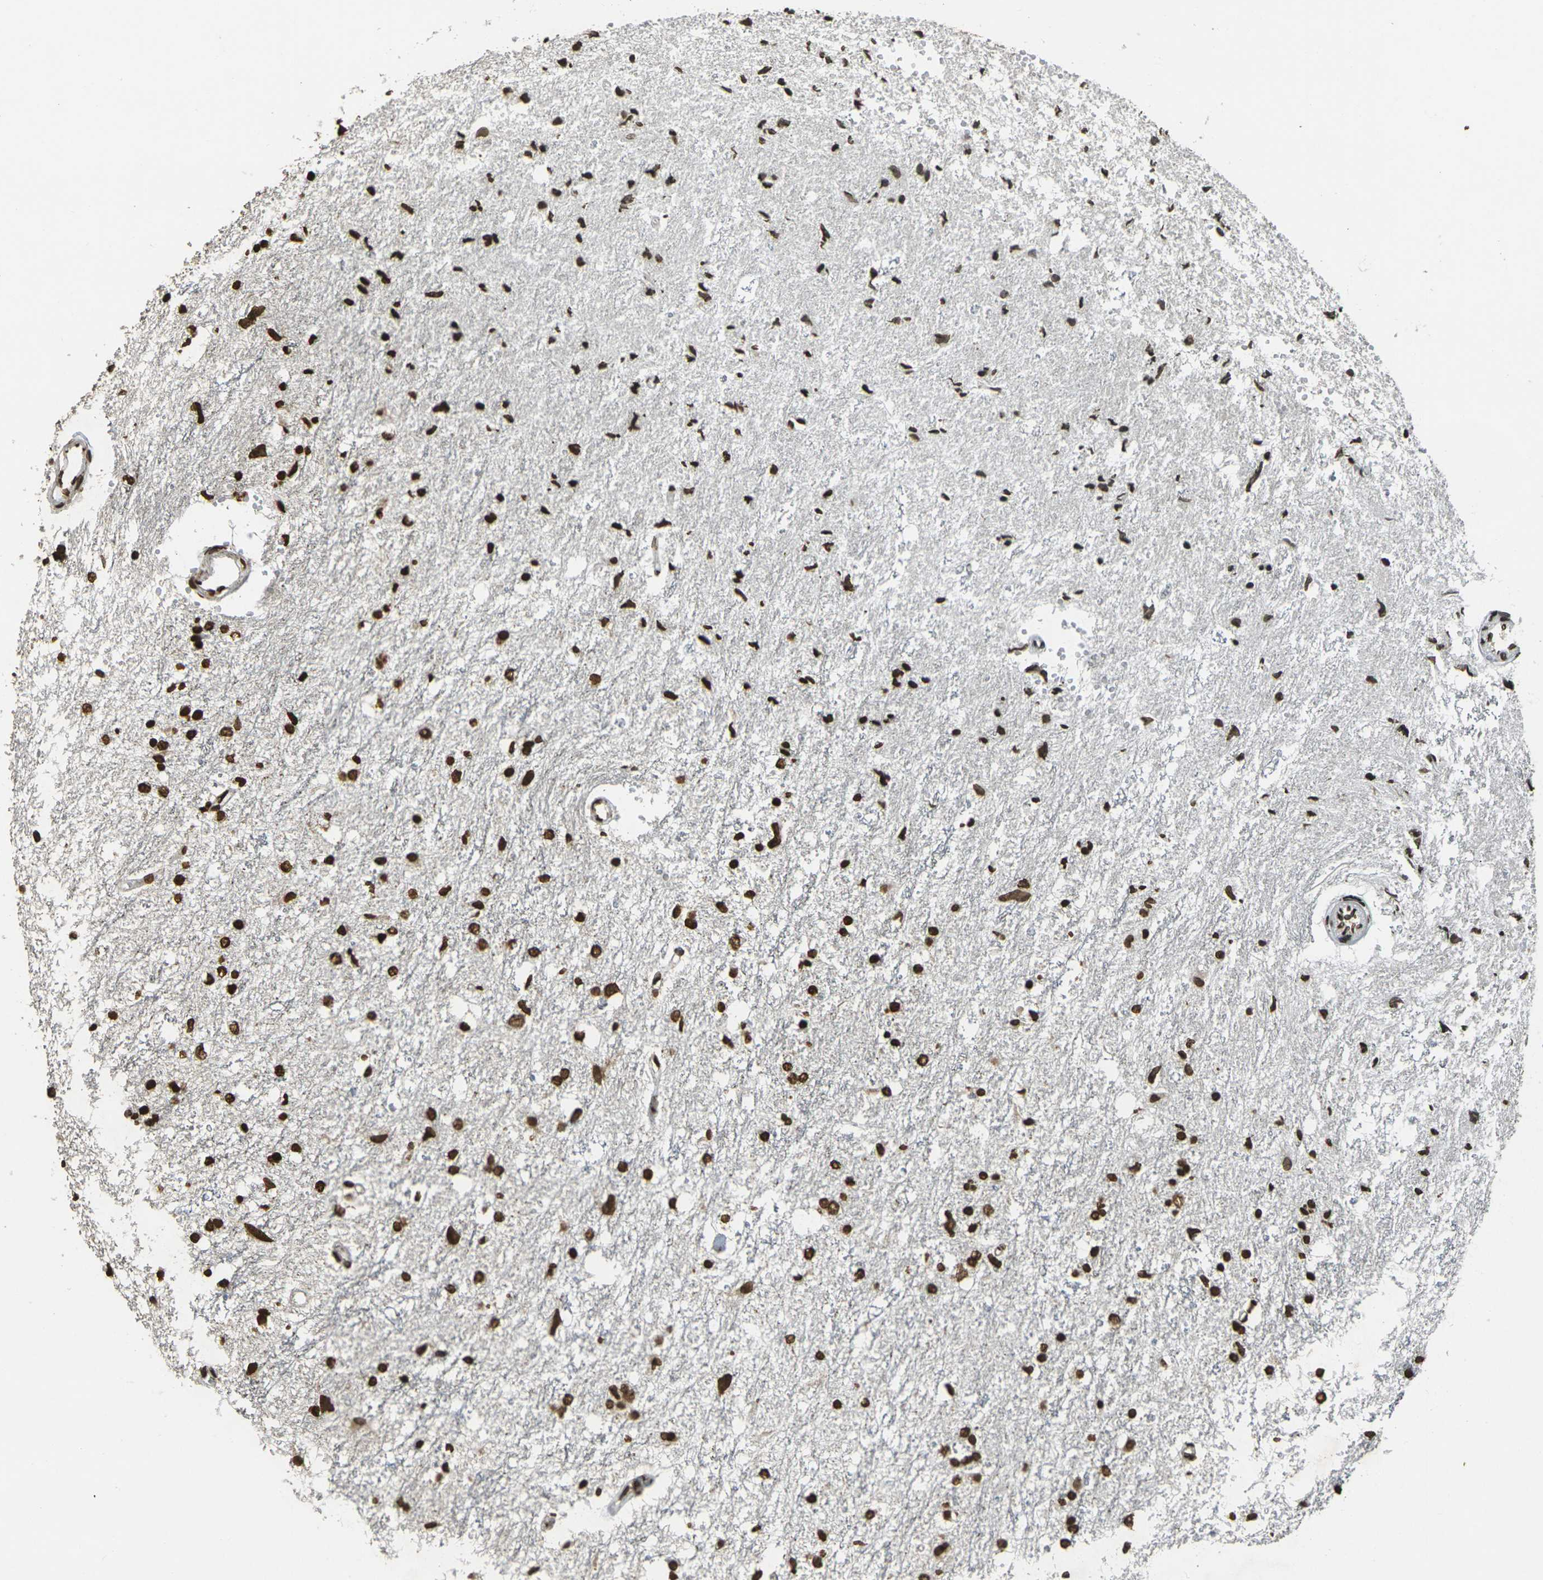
{"staining": {"intensity": "strong", "quantity": ">75%", "location": "nuclear"}, "tissue": "glioma", "cell_type": "Tumor cells", "image_type": "cancer", "snomed": [{"axis": "morphology", "description": "Glioma, malignant, High grade"}, {"axis": "topography", "description": "Brain"}], "caption": "Protein staining displays strong nuclear expression in about >75% of tumor cells in malignant high-grade glioma. The staining was performed using DAB (3,3'-diaminobenzidine) to visualize the protein expression in brown, while the nuclei were stained in blue with hematoxylin (Magnification: 20x).", "gene": "NEUROG2", "patient": {"sex": "female", "age": 59}}